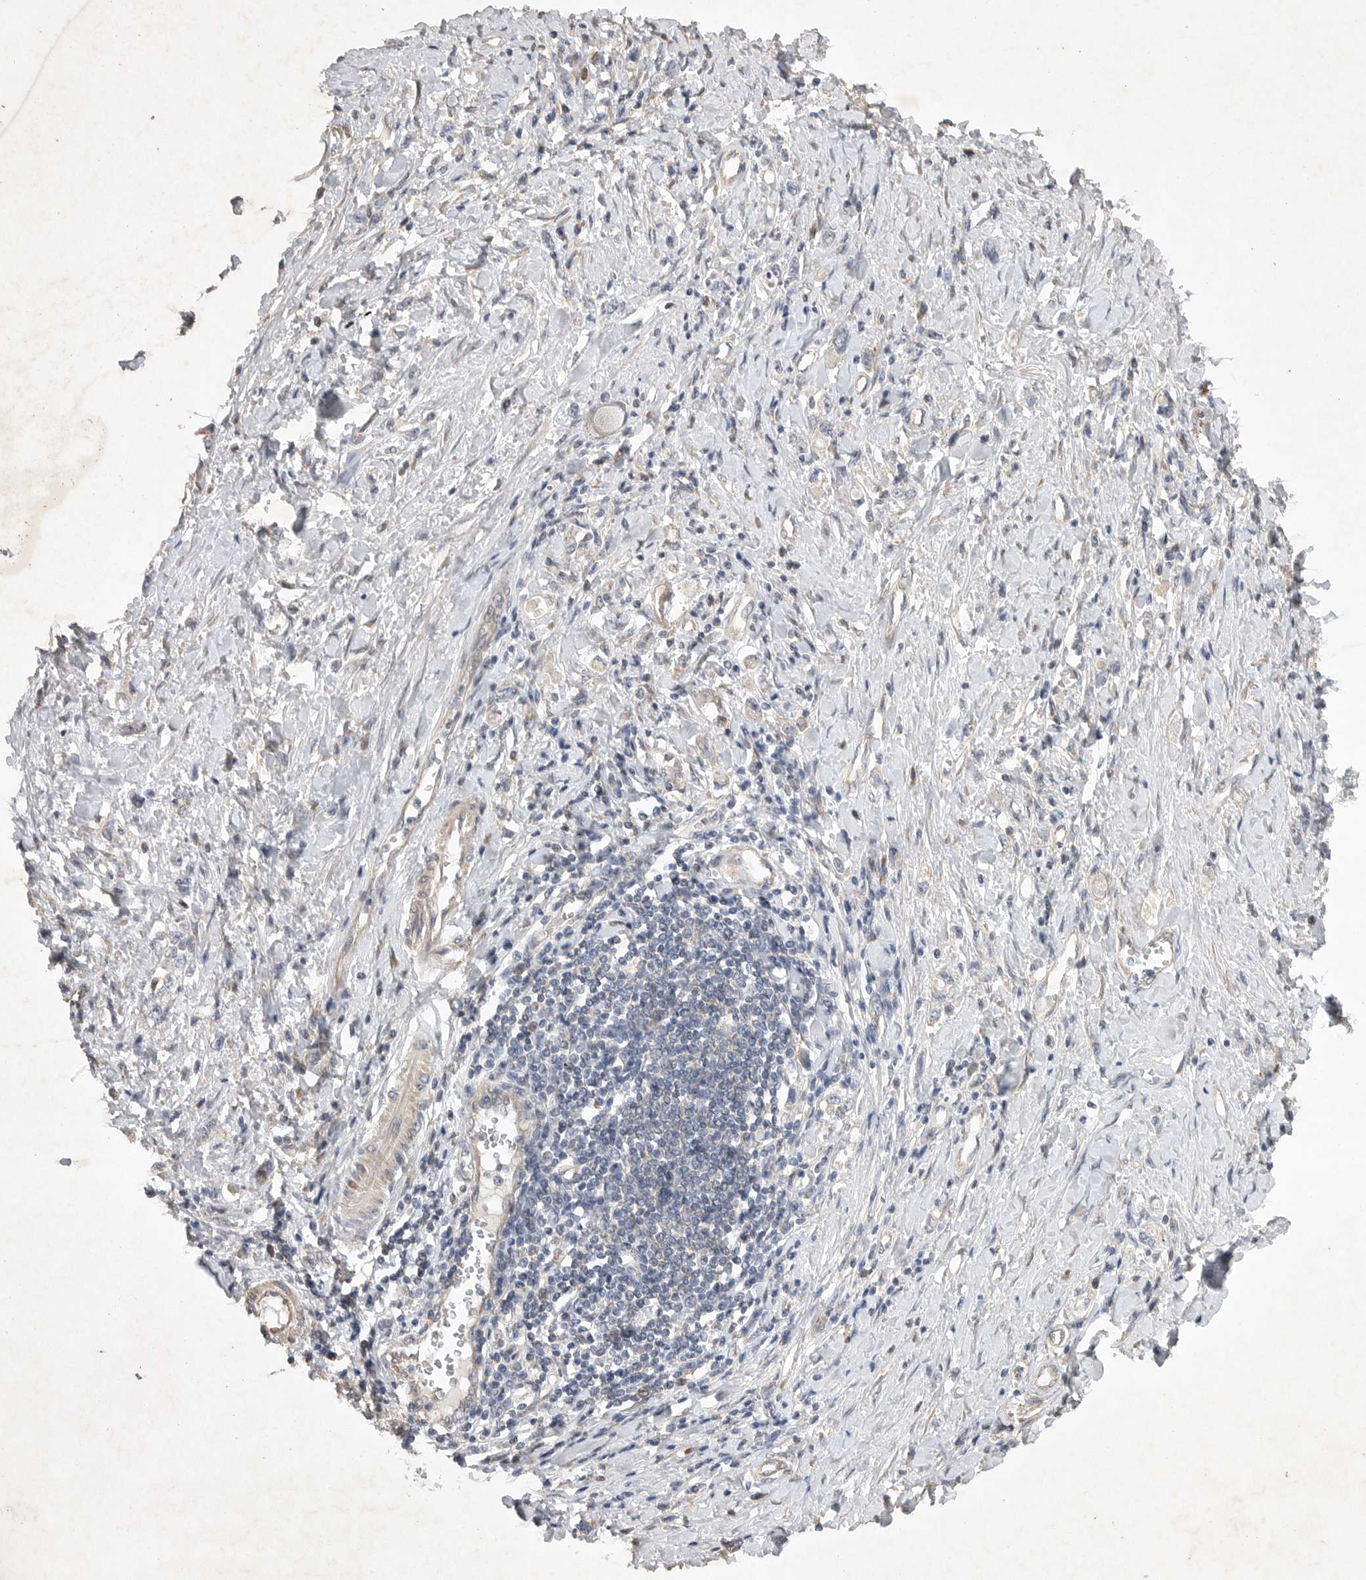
{"staining": {"intensity": "negative", "quantity": "none", "location": "none"}, "tissue": "stomach cancer", "cell_type": "Tumor cells", "image_type": "cancer", "snomed": [{"axis": "morphology", "description": "Adenocarcinoma, NOS"}, {"axis": "topography", "description": "Stomach"}], "caption": "High power microscopy photomicrograph of an IHC histopathology image of stomach cancer (adenocarcinoma), revealing no significant expression in tumor cells.", "gene": "EDEM3", "patient": {"sex": "female", "age": 76}}